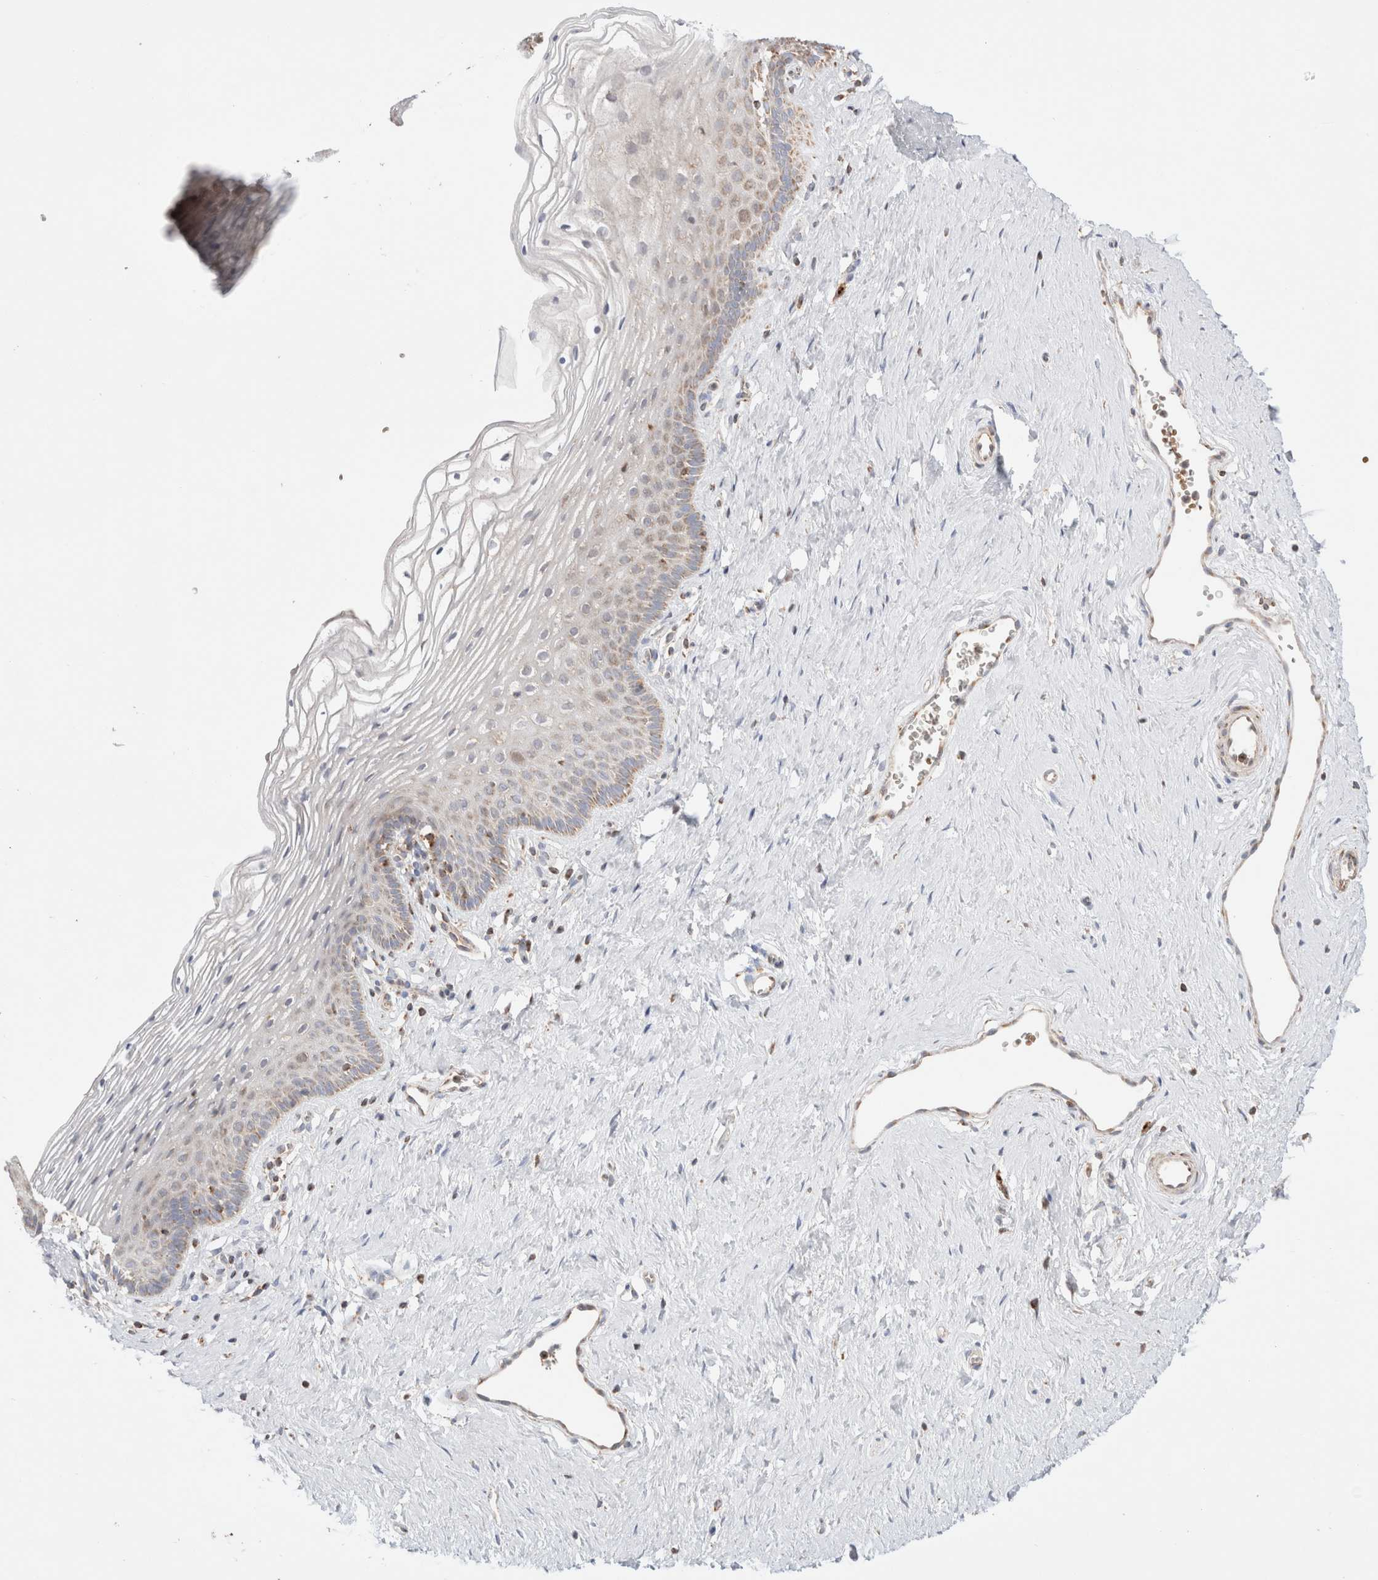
{"staining": {"intensity": "weak", "quantity": "<25%", "location": "cytoplasmic/membranous"}, "tissue": "vagina", "cell_type": "Squamous epithelial cells", "image_type": "normal", "snomed": [{"axis": "morphology", "description": "Normal tissue, NOS"}, {"axis": "topography", "description": "Vagina"}], "caption": "This is a histopathology image of IHC staining of normal vagina, which shows no expression in squamous epithelial cells.", "gene": "TMPPE", "patient": {"sex": "female", "age": 32}}